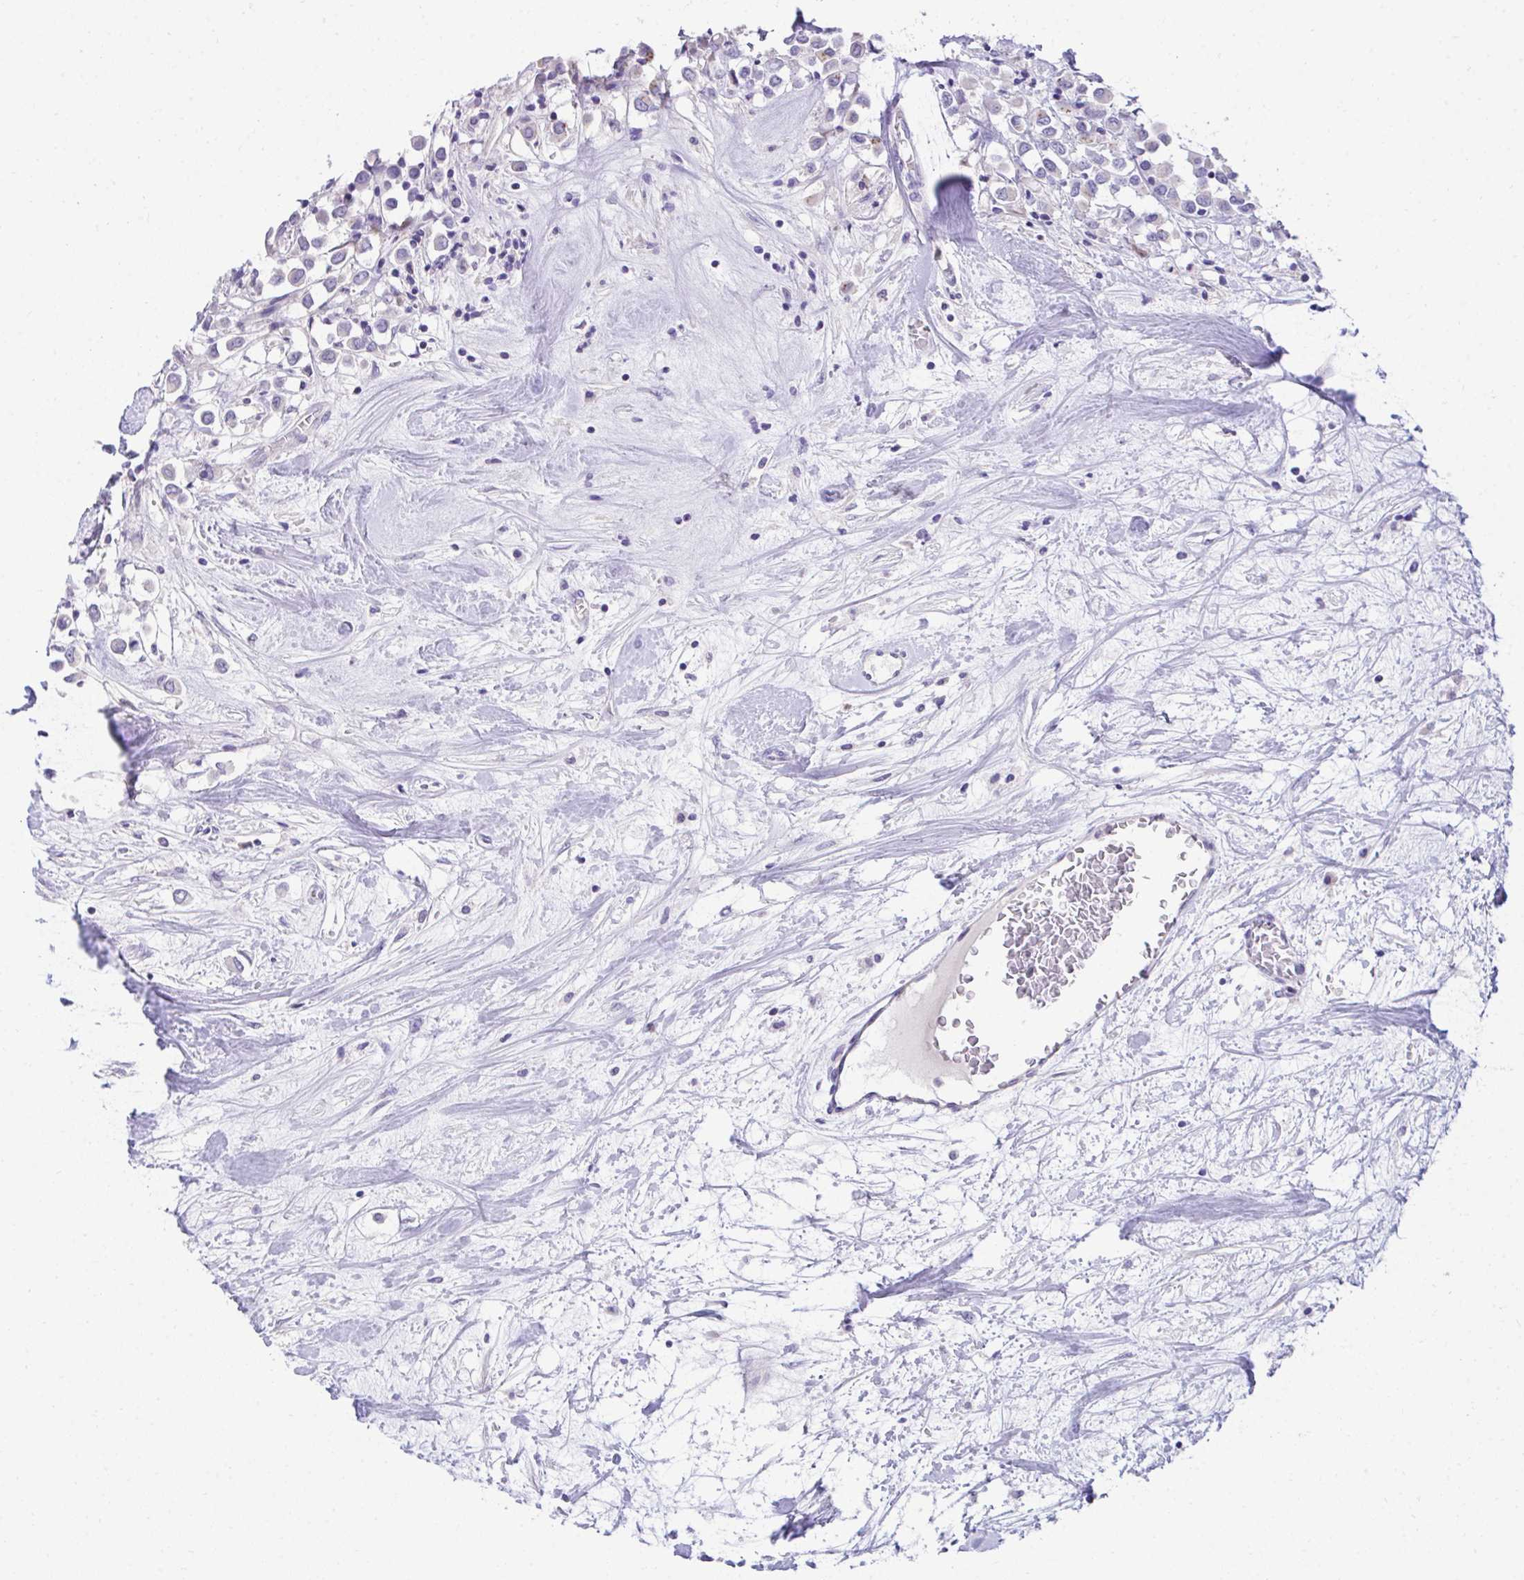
{"staining": {"intensity": "negative", "quantity": "none", "location": "none"}, "tissue": "breast cancer", "cell_type": "Tumor cells", "image_type": "cancer", "snomed": [{"axis": "morphology", "description": "Duct carcinoma"}, {"axis": "topography", "description": "Breast"}], "caption": "IHC photomicrograph of infiltrating ductal carcinoma (breast) stained for a protein (brown), which displays no expression in tumor cells.", "gene": "TMCO5A", "patient": {"sex": "female", "age": 61}}